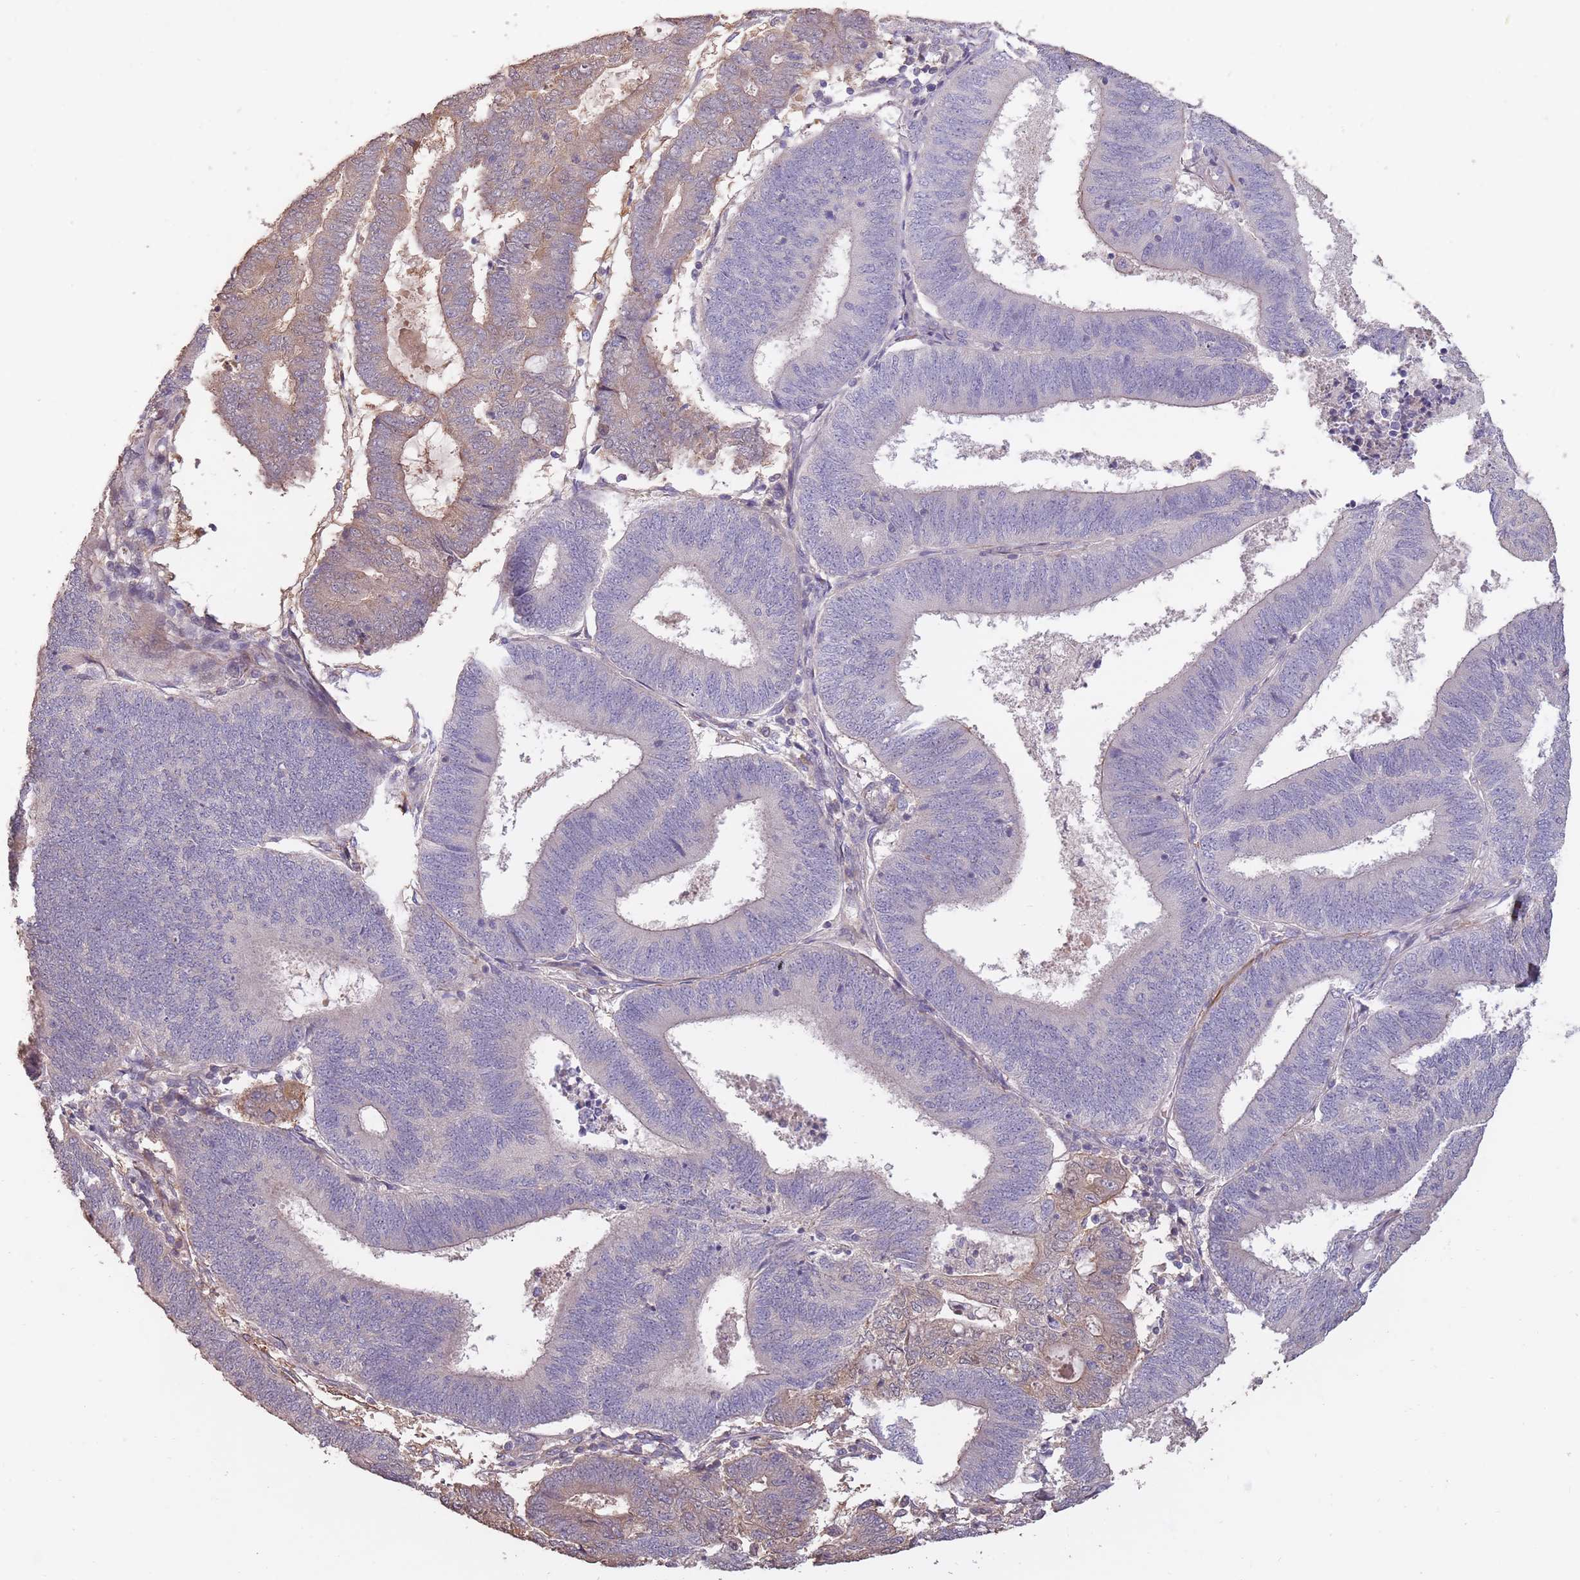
{"staining": {"intensity": "weak", "quantity": "<25%", "location": "cytoplasmic/membranous"}, "tissue": "endometrial cancer", "cell_type": "Tumor cells", "image_type": "cancer", "snomed": [{"axis": "morphology", "description": "Adenocarcinoma, NOS"}, {"axis": "topography", "description": "Endometrium"}], "caption": "A high-resolution micrograph shows immunohistochemistry staining of endometrial cancer, which displays no significant staining in tumor cells.", "gene": "NLRC4", "patient": {"sex": "female", "age": 70}}